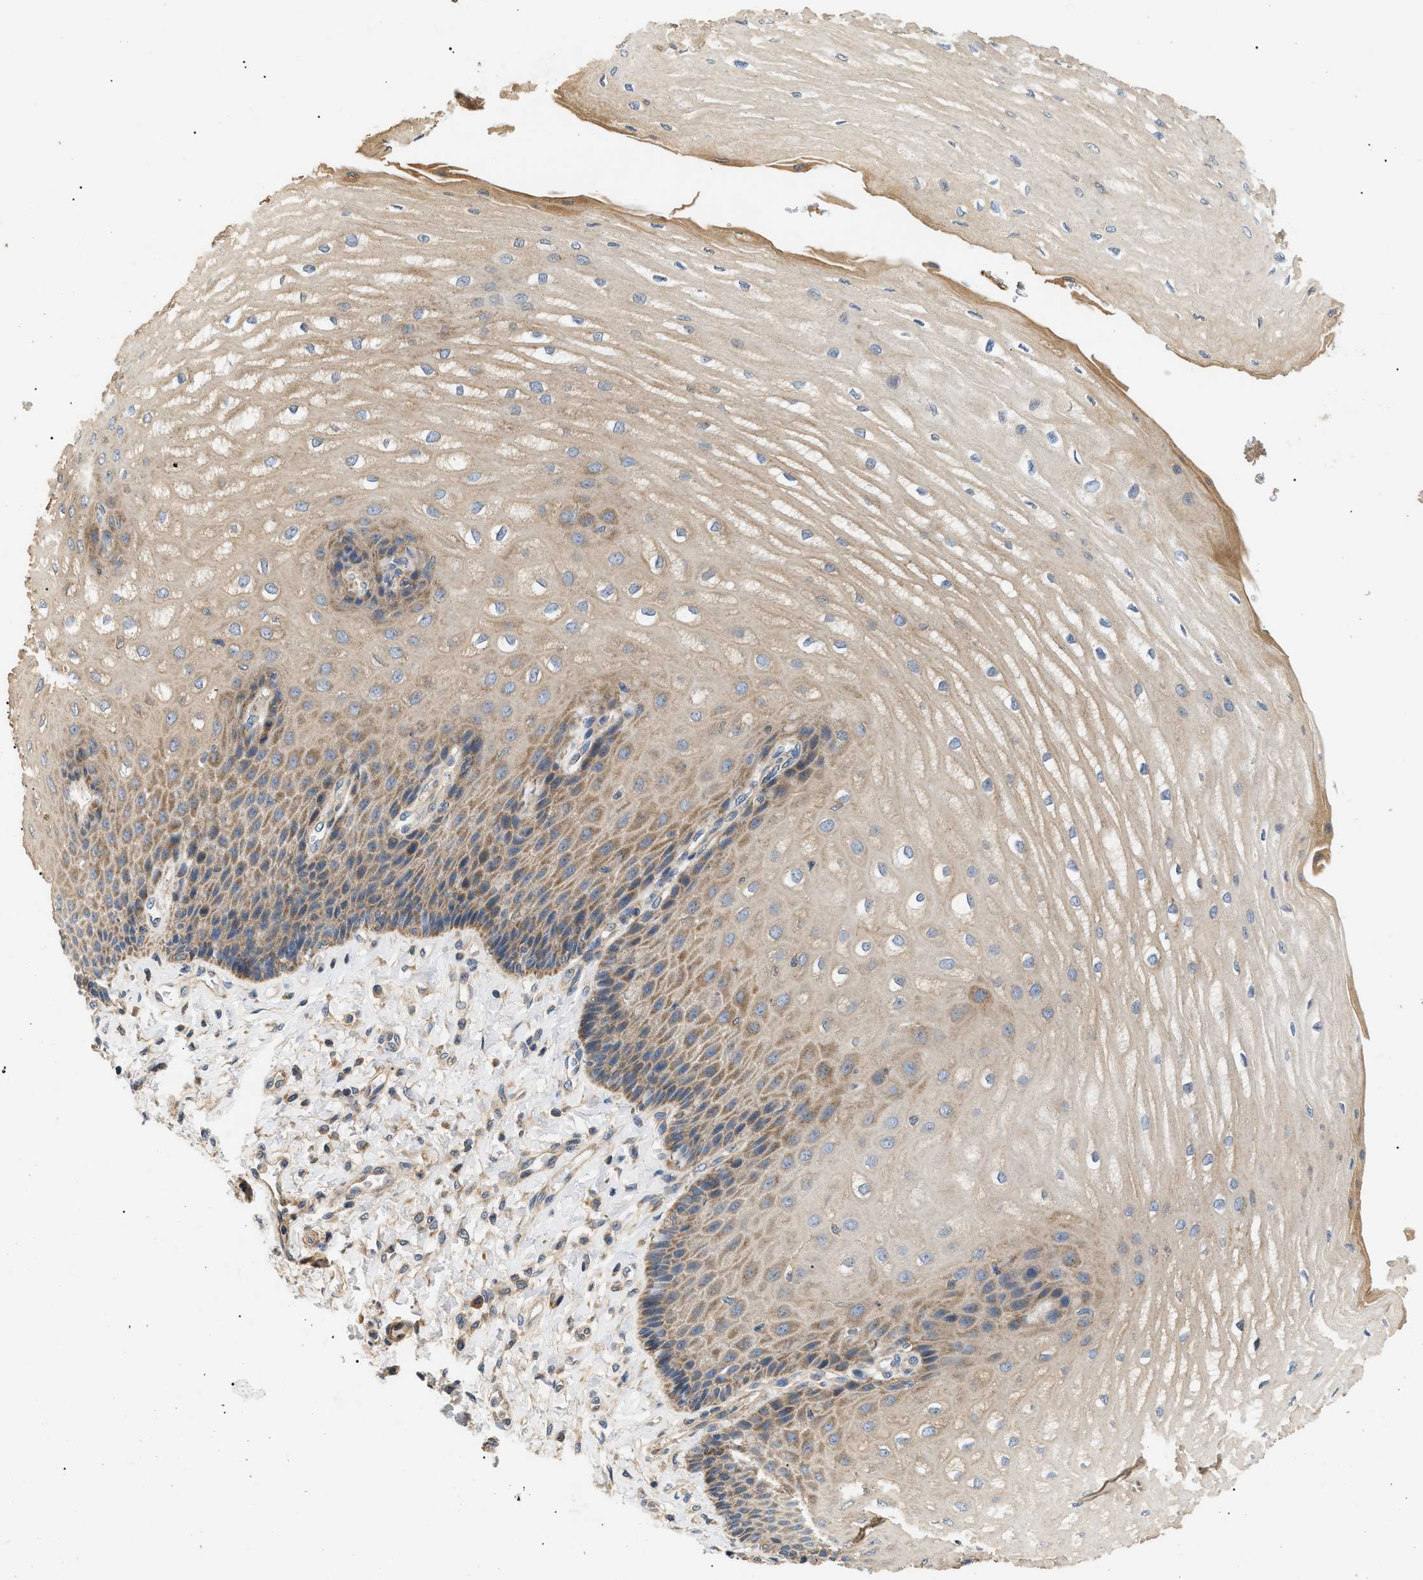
{"staining": {"intensity": "moderate", "quantity": ">75%", "location": "cytoplasmic/membranous"}, "tissue": "esophagus", "cell_type": "Squamous epithelial cells", "image_type": "normal", "snomed": [{"axis": "morphology", "description": "Normal tissue, NOS"}, {"axis": "topography", "description": "Esophagus"}], "caption": "Protein analysis of normal esophagus demonstrates moderate cytoplasmic/membranous expression in approximately >75% of squamous epithelial cells. The protein is shown in brown color, while the nuclei are stained blue.", "gene": "PPM1B", "patient": {"sex": "male", "age": 54}}